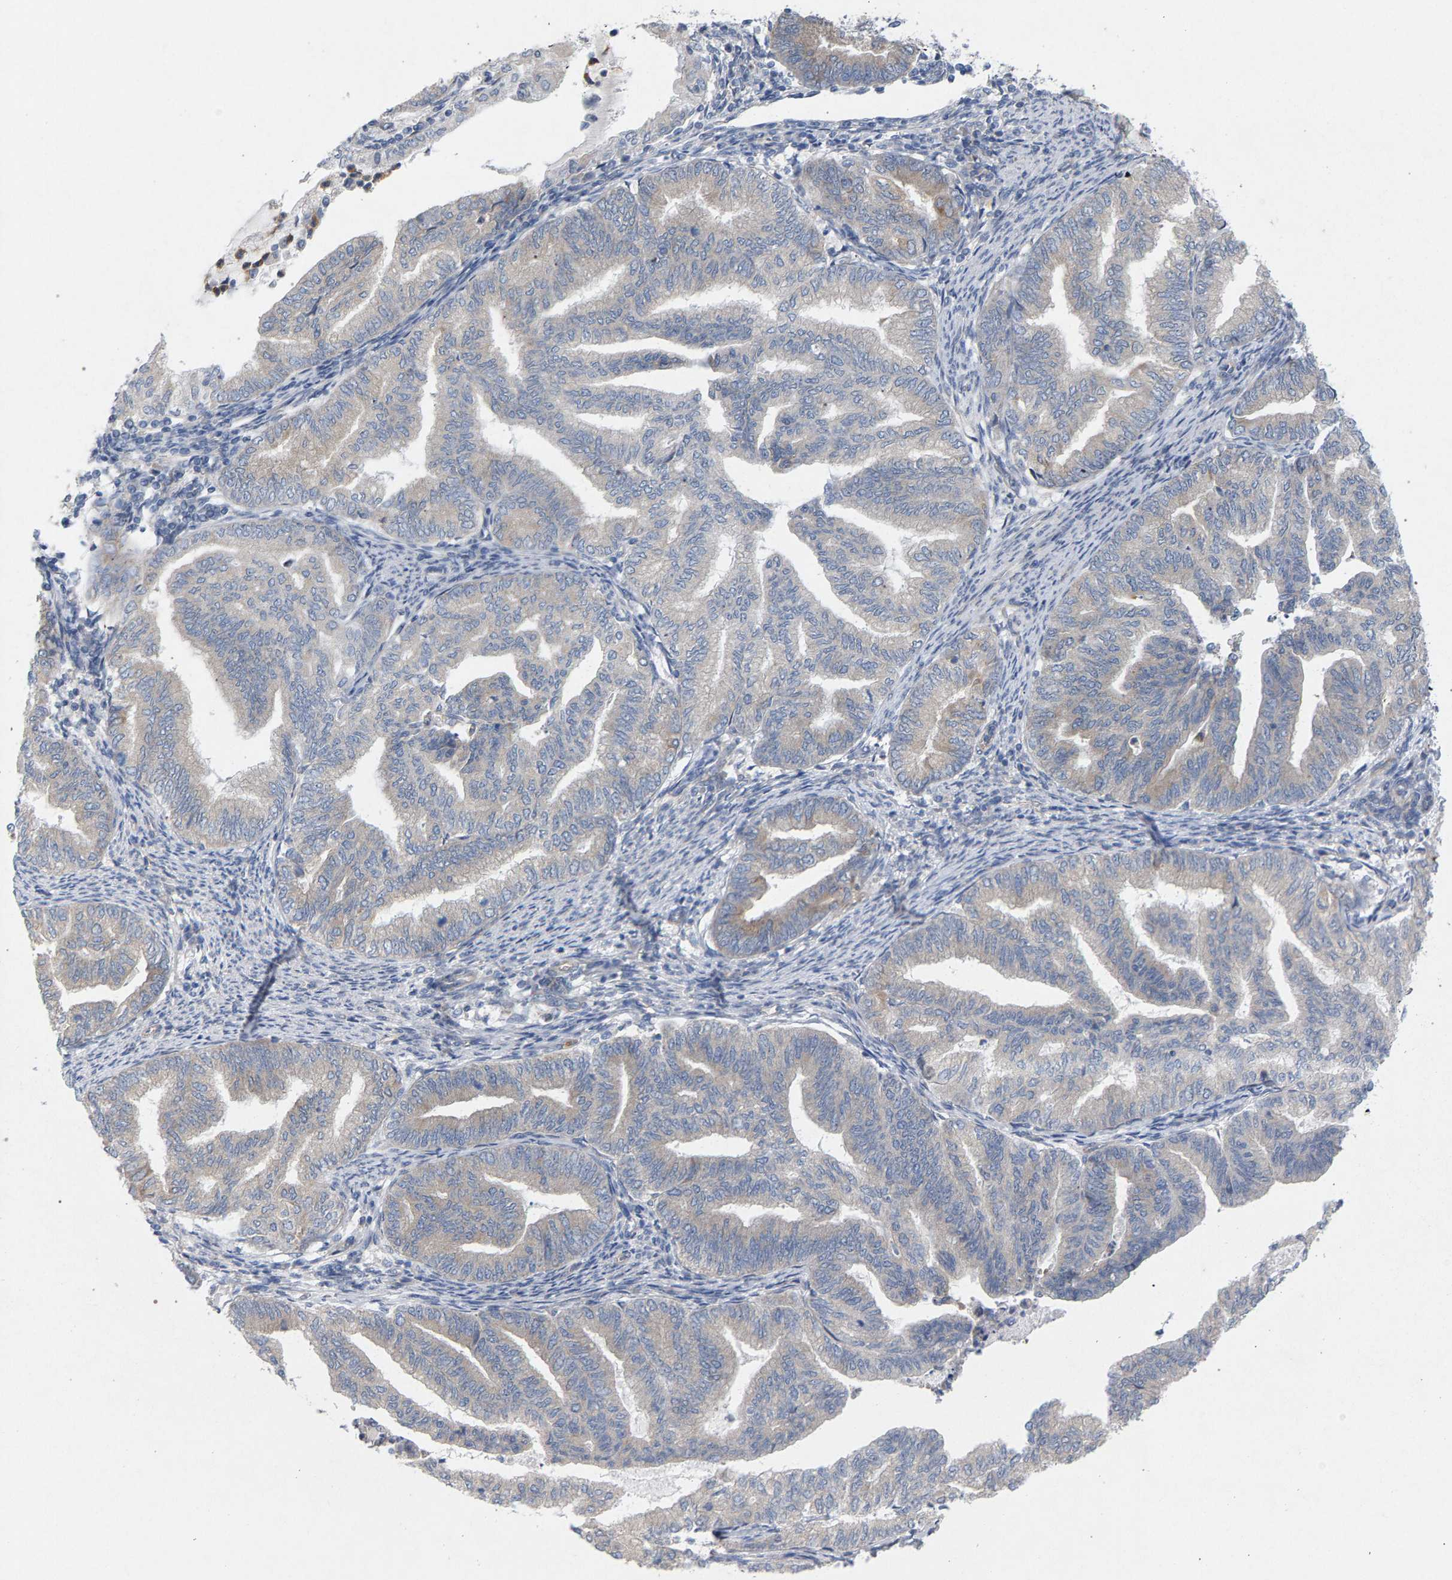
{"staining": {"intensity": "weak", "quantity": "<25%", "location": "cytoplasmic/membranous"}, "tissue": "endometrial cancer", "cell_type": "Tumor cells", "image_type": "cancer", "snomed": [{"axis": "morphology", "description": "Adenocarcinoma, NOS"}, {"axis": "topography", "description": "Endometrium"}], "caption": "Tumor cells are negative for brown protein staining in endometrial cancer. (DAB immunohistochemistry visualized using brightfield microscopy, high magnification).", "gene": "MAMDC2", "patient": {"sex": "female", "age": 79}}